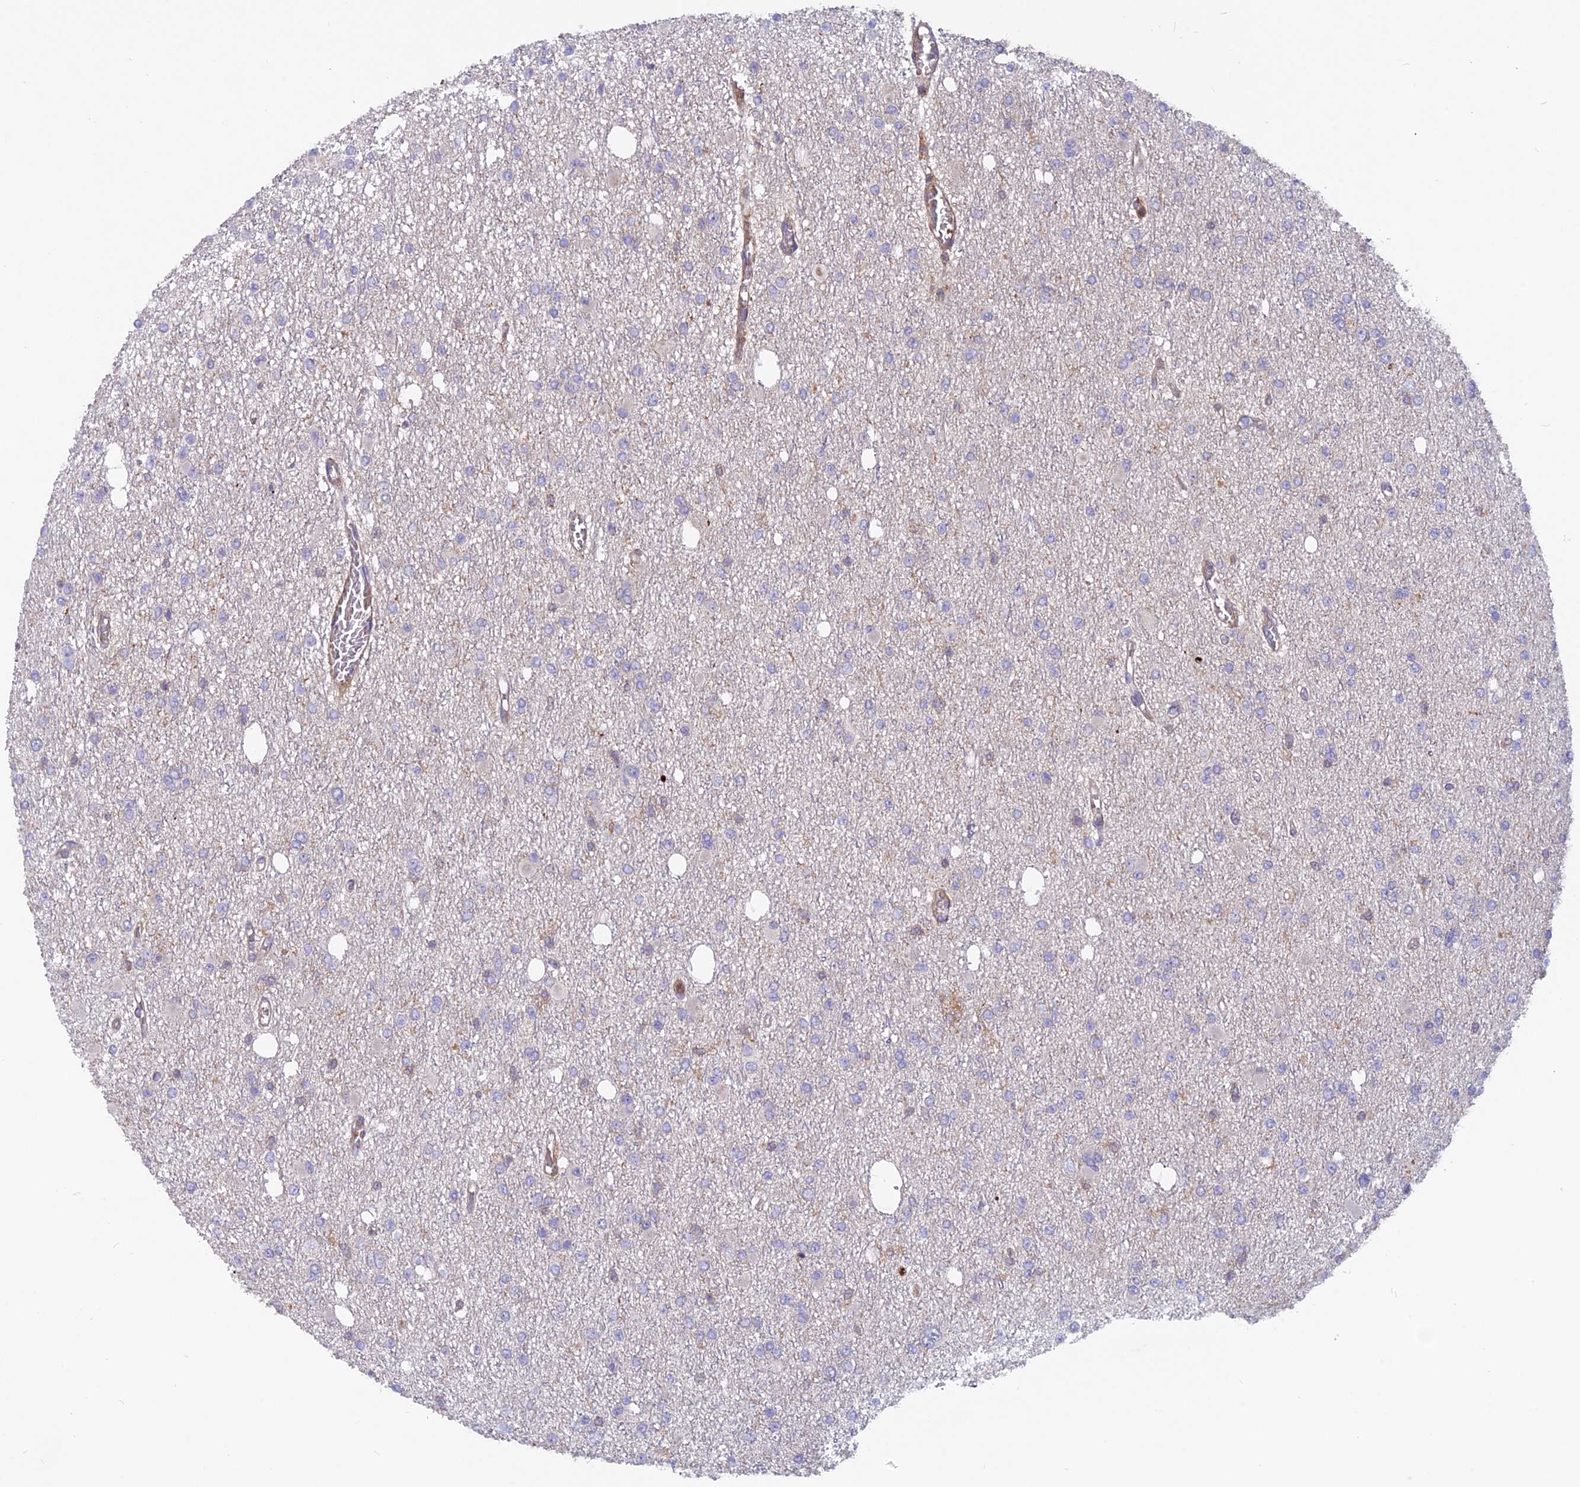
{"staining": {"intensity": "negative", "quantity": "none", "location": "none"}, "tissue": "glioma", "cell_type": "Tumor cells", "image_type": "cancer", "snomed": [{"axis": "morphology", "description": "Glioma, malignant, Low grade"}, {"axis": "topography", "description": "Brain"}], "caption": "Tumor cells show no significant protein staining in glioma.", "gene": "CPNE7", "patient": {"sex": "female", "age": 22}}